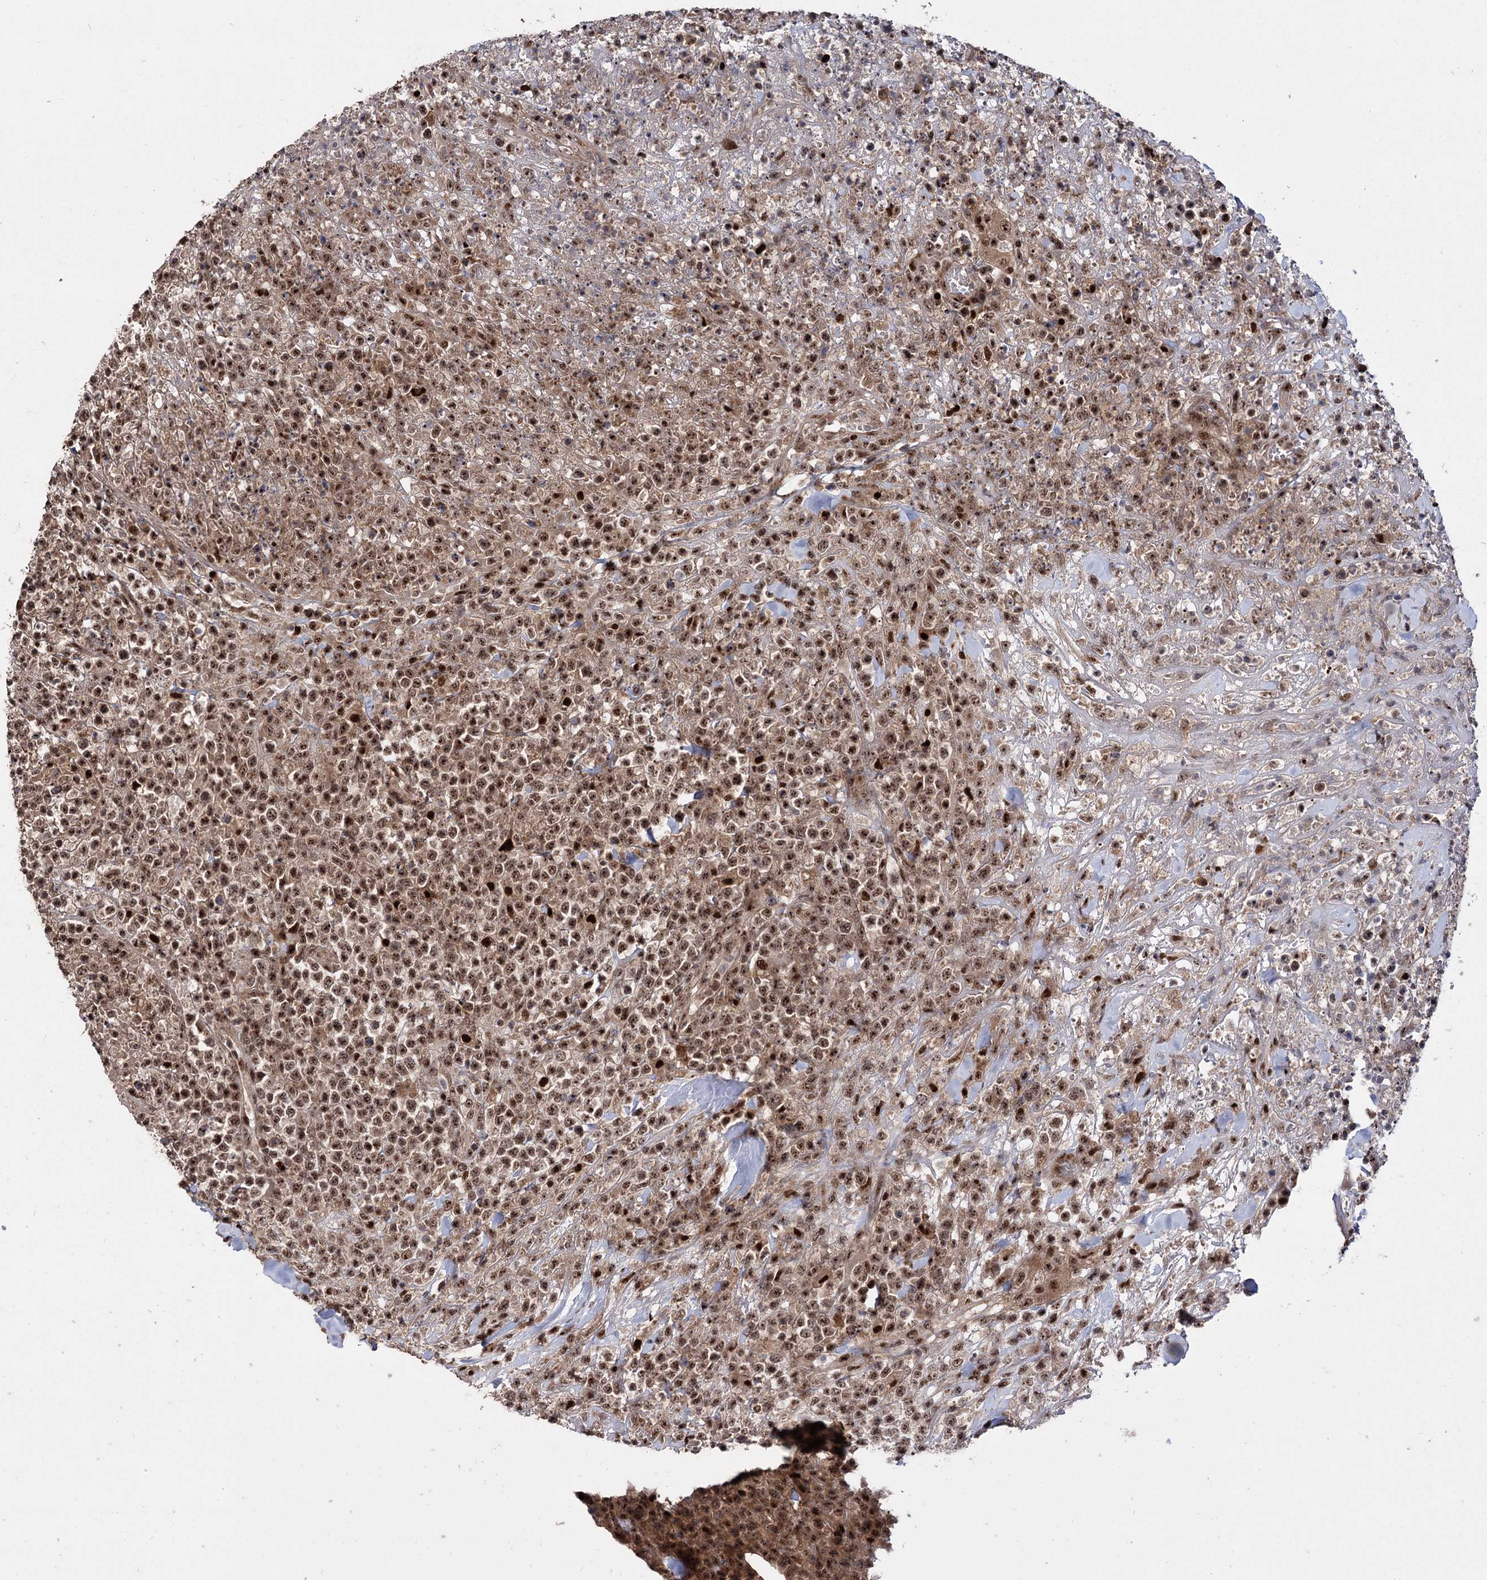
{"staining": {"intensity": "strong", "quantity": ">75%", "location": "cytoplasmic/membranous,nuclear"}, "tissue": "lymphoma", "cell_type": "Tumor cells", "image_type": "cancer", "snomed": [{"axis": "morphology", "description": "Malignant lymphoma, non-Hodgkin's type, High grade"}, {"axis": "topography", "description": "Colon"}], "caption": "The histopathology image demonstrates staining of malignant lymphoma, non-Hodgkin's type (high-grade), revealing strong cytoplasmic/membranous and nuclear protein expression (brown color) within tumor cells.", "gene": "MKNK2", "patient": {"sex": "female", "age": 53}}